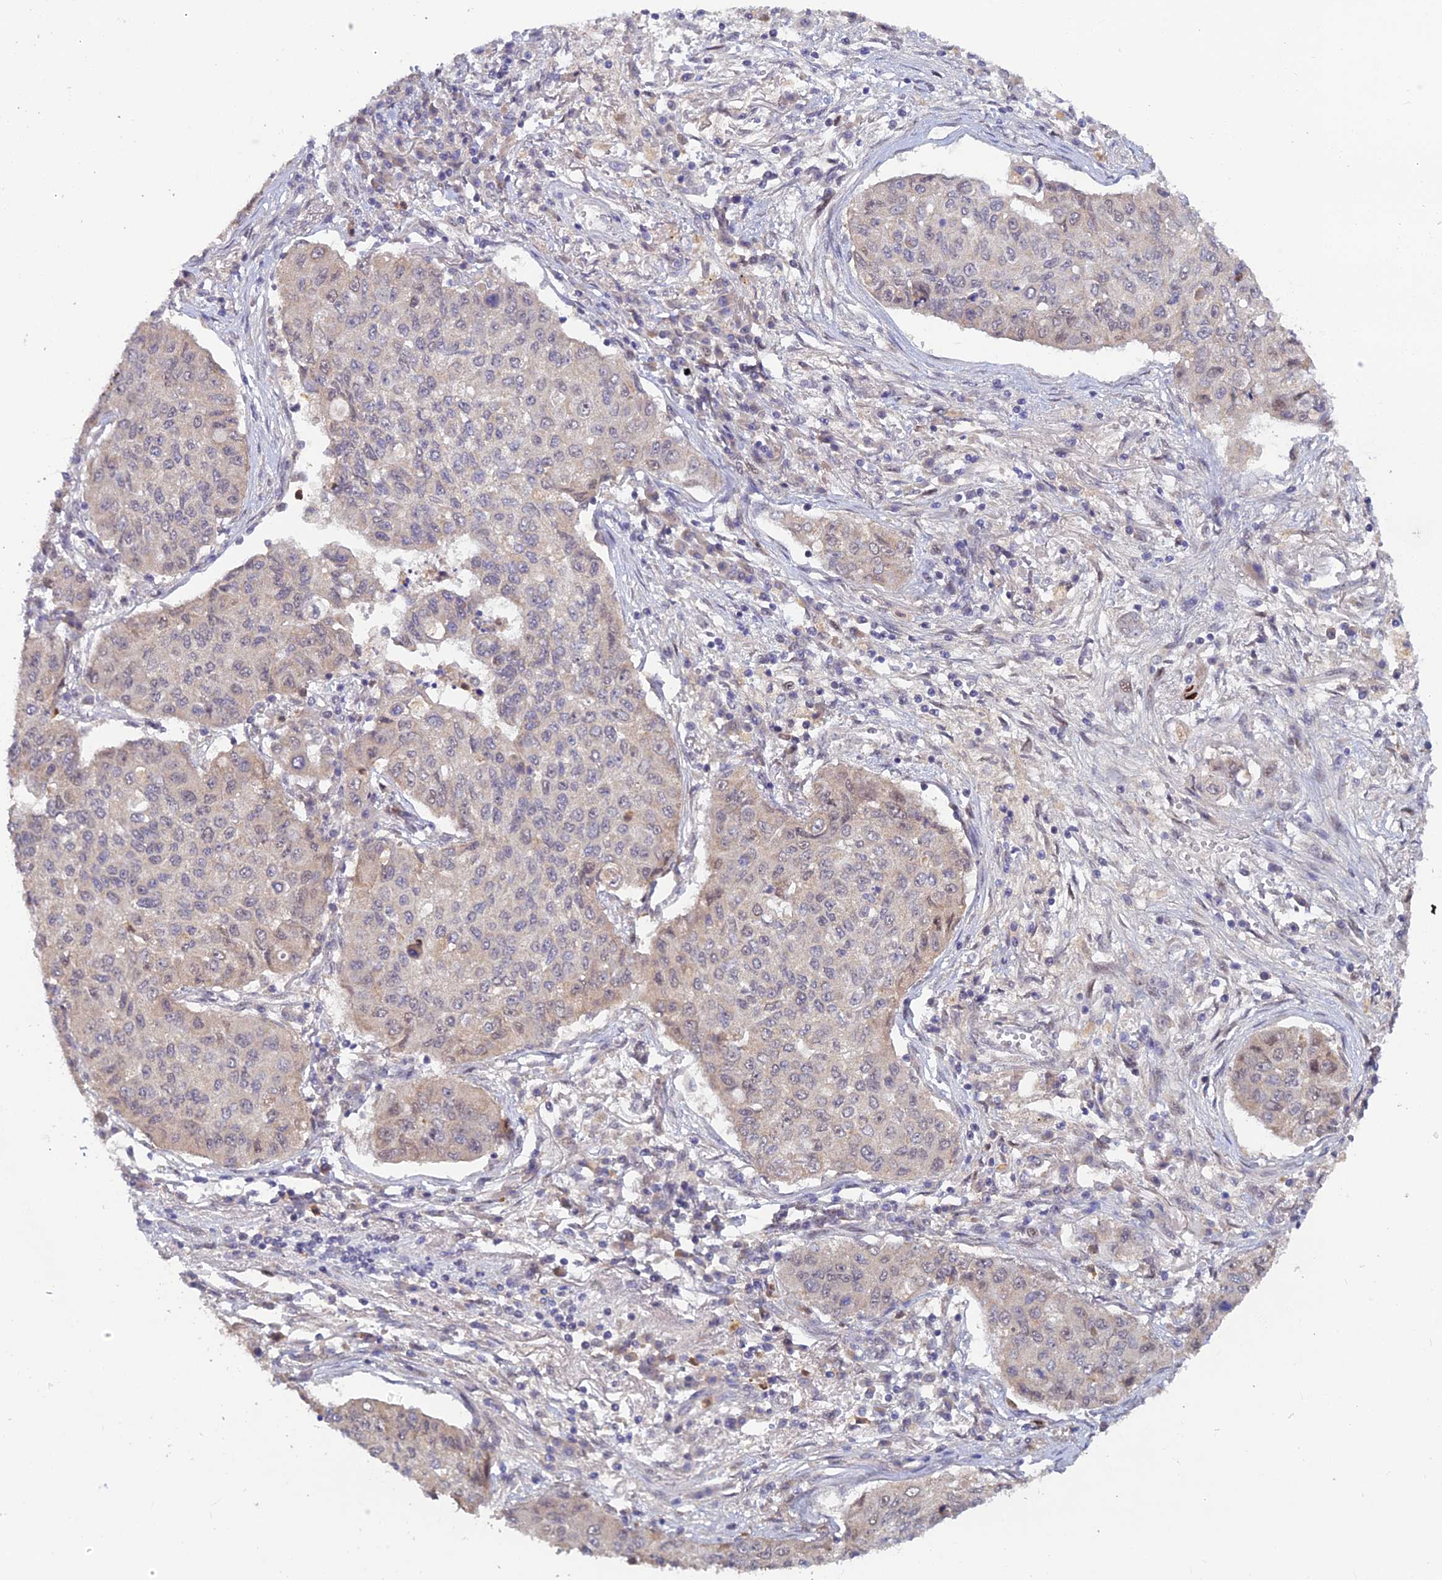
{"staining": {"intensity": "negative", "quantity": "none", "location": "none"}, "tissue": "lung cancer", "cell_type": "Tumor cells", "image_type": "cancer", "snomed": [{"axis": "morphology", "description": "Squamous cell carcinoma, NOS"}, {"axis": "topography", "description": "Lung"}], "caption": "The image demonstrates no staining of tumor cells in lung squamous cell carcinoma.", "gene": "FASTKD5", "patient": {"sex": "male", "age": 74}}